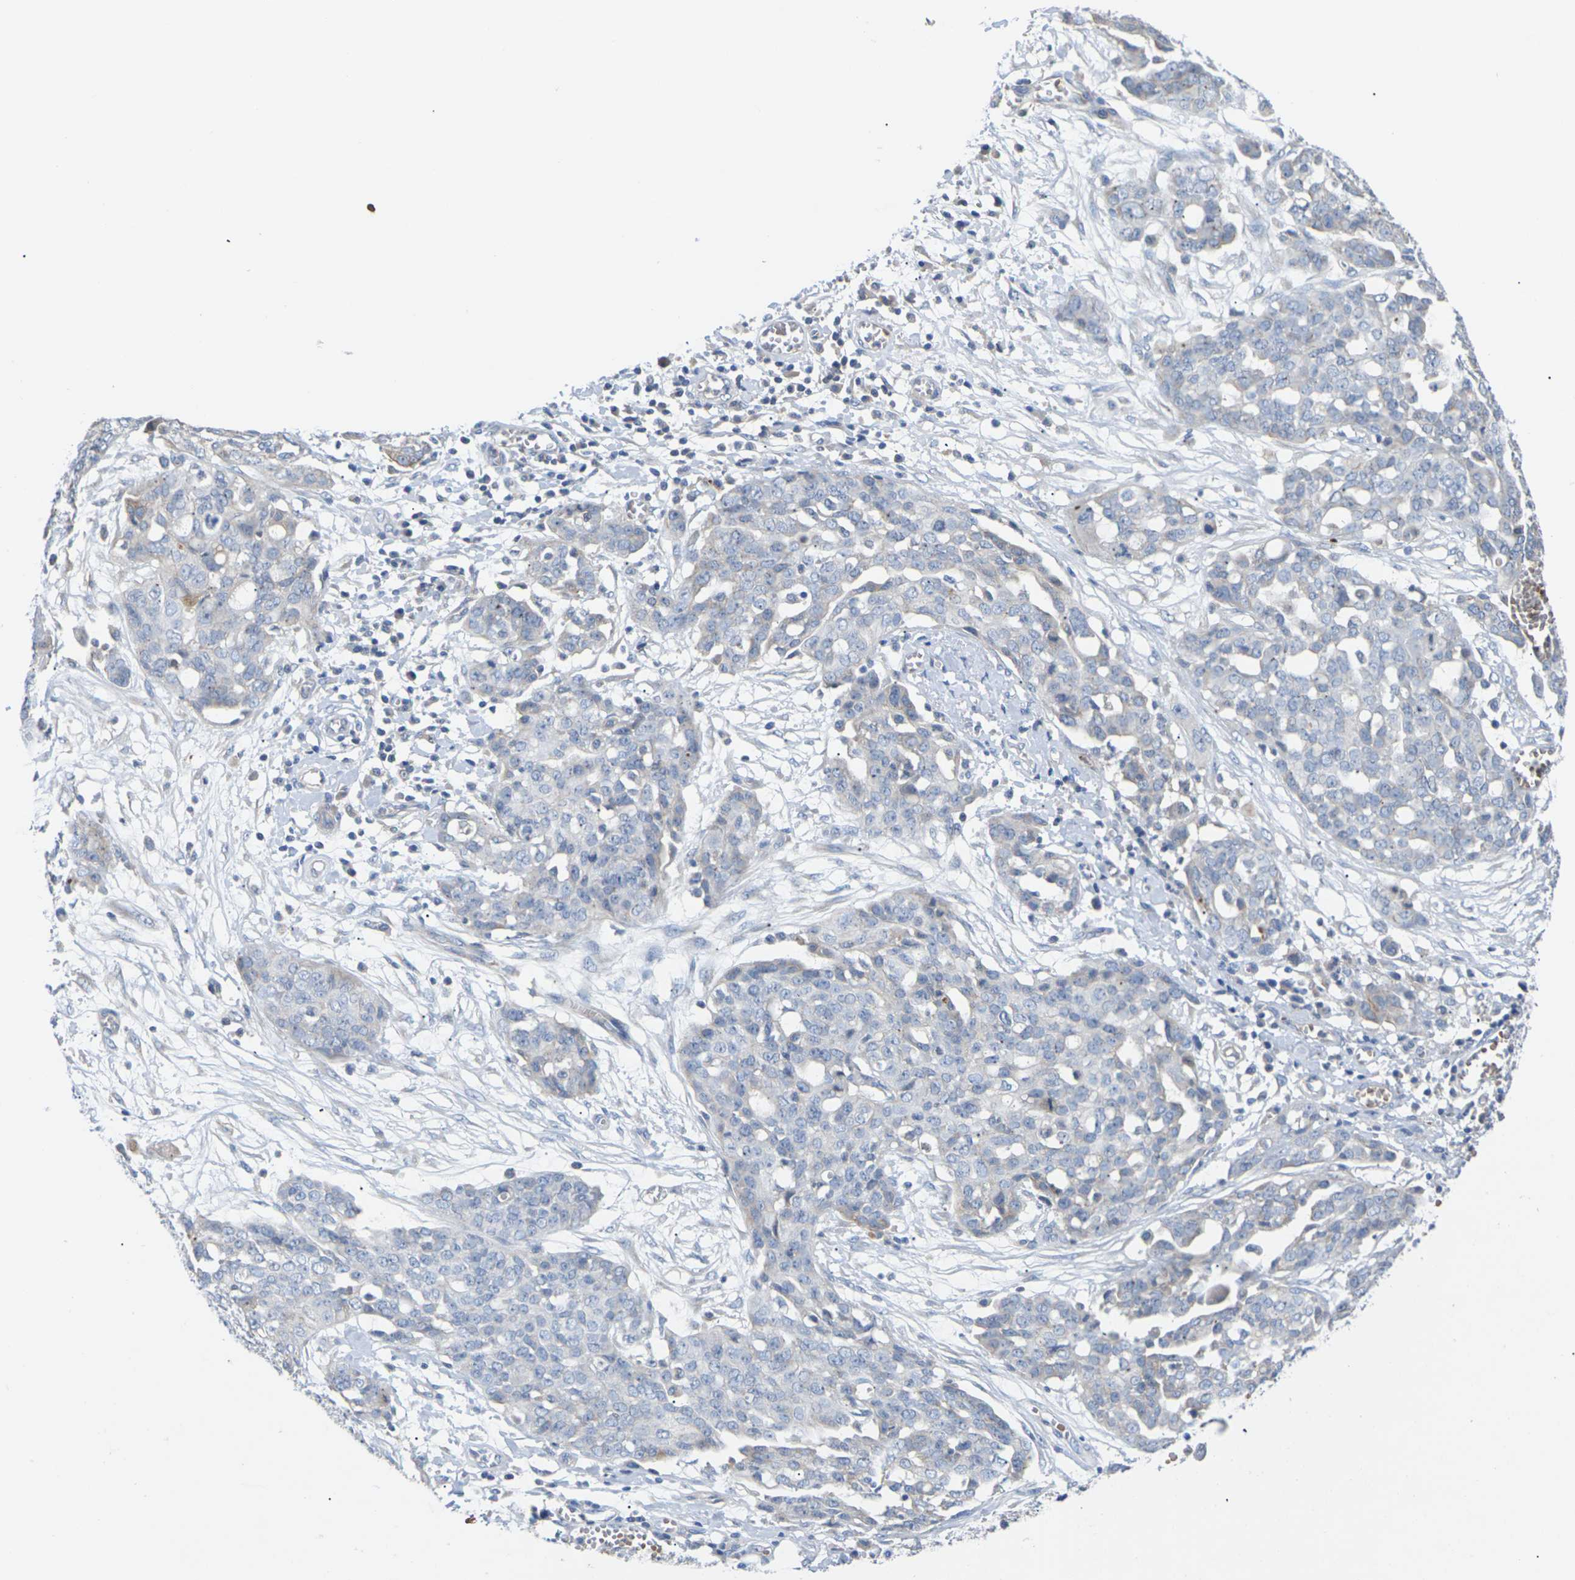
{"staining": {"intensity": "negative", "quantity": "none", "location": "none"}, "tissue": "ovarian cancer", "cell_type": "Tumor cells", "image_type": "cancer", "snomed": [{"axis": "morphology", "description": "Cystadenocarcinoma, serous, NOS"}, {"axis": "topography", "description": "Soft tissue"}, {"axis": "topography", "description": "Ovary"}], "caption": "There is no significant staining in tumor cells of serous cystadenocarcinoma (ovarian).", "gene": "TMCO4", "patient": {"sex": "female", "age": 57}}